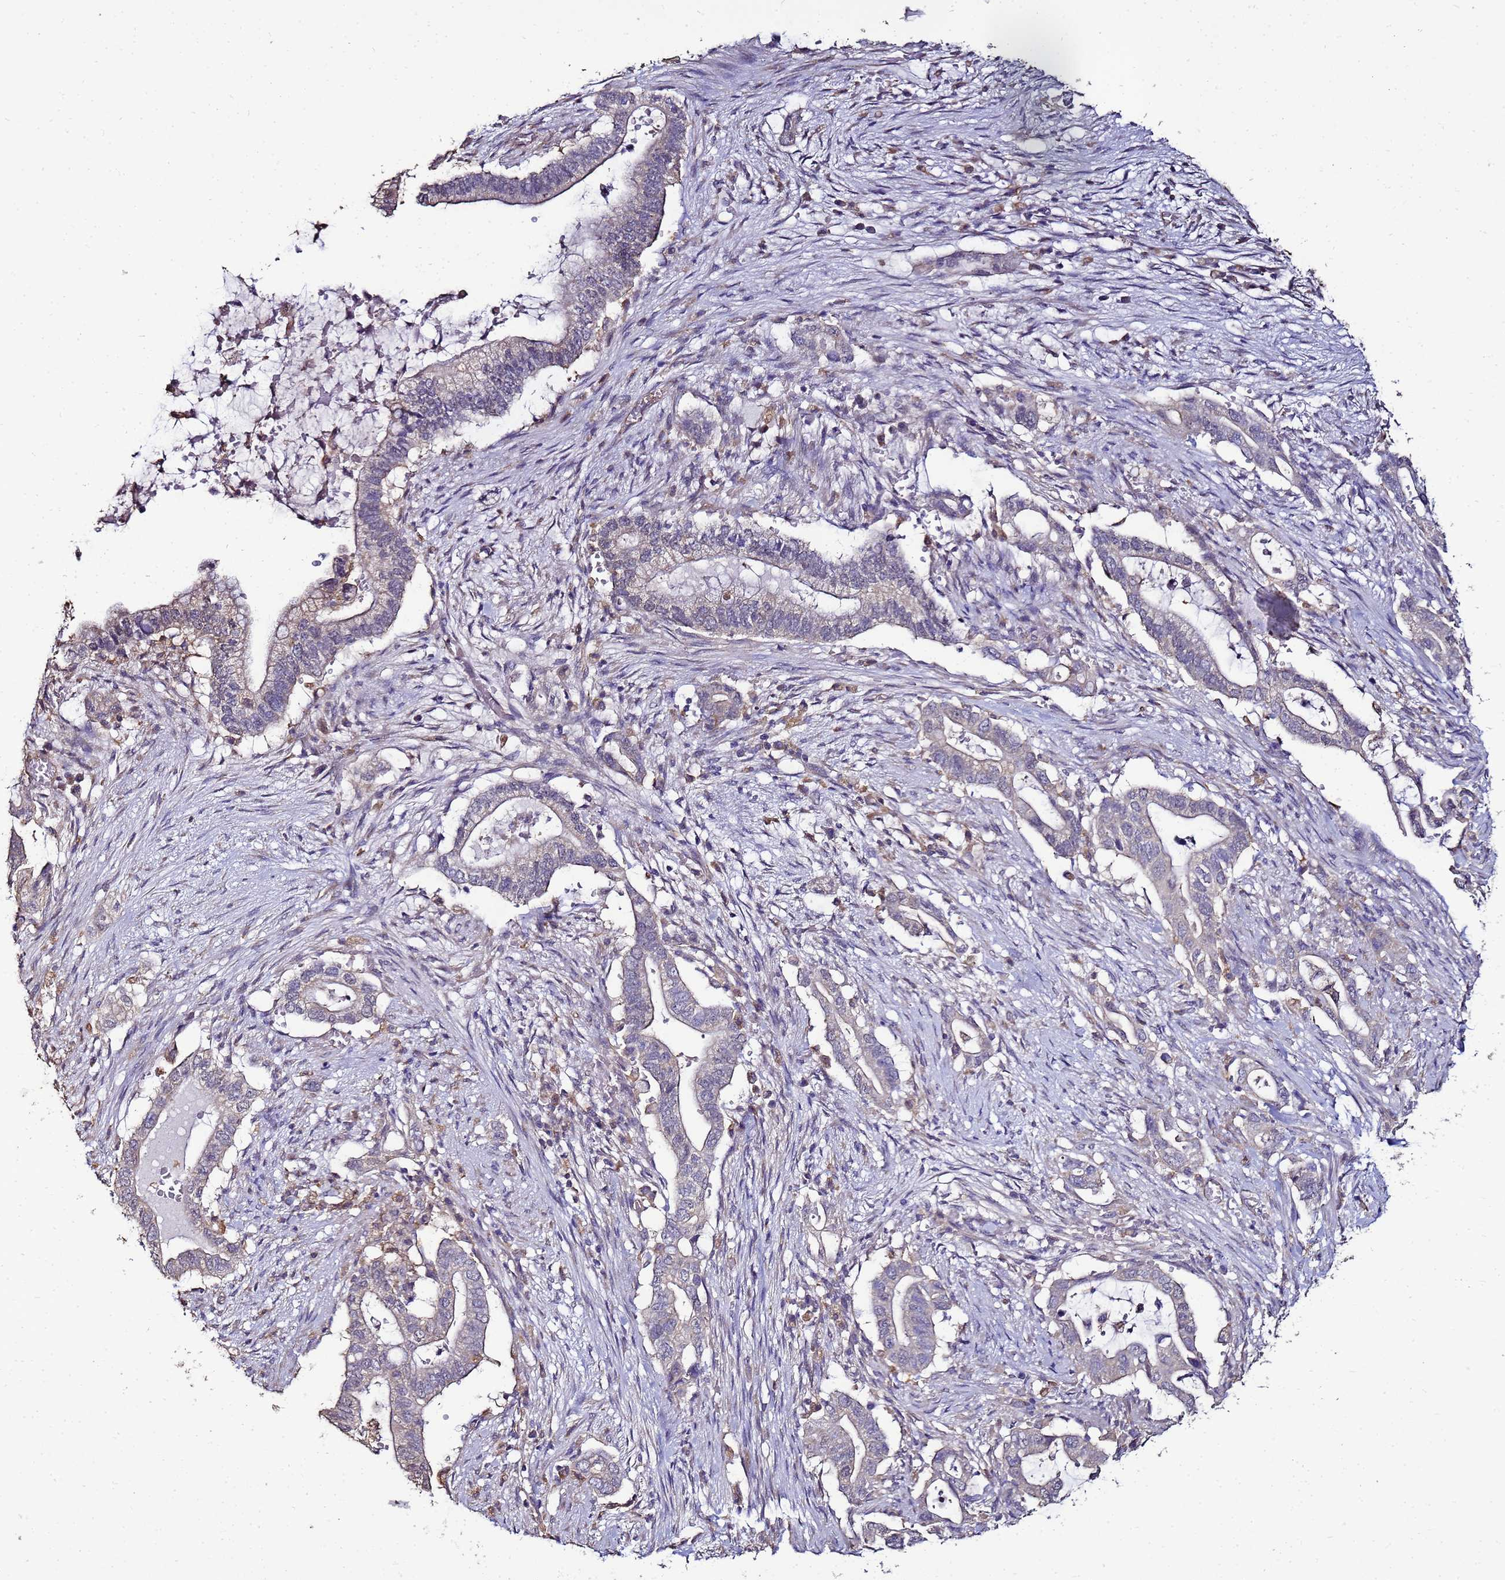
{"staining": {"intensity": "weak", "quantity": "<25%", "location": "cytoplasmic/membranous"}, "tissue": "pancreatic cancer", "cell_type": "Tumor cells", "image_type": "cancer", "snomed": [{"axis": "morphology", "description": "Adenocarcinoma, NOS"}, {"axis": "topography", "description": "Pancreas"}], "caption": "Tumor cells are negative for protein expression in human adenocarcinoma (pancreatic).", "gene": "ENOPH1", "patient": {"sex": "female", "age": 72}}